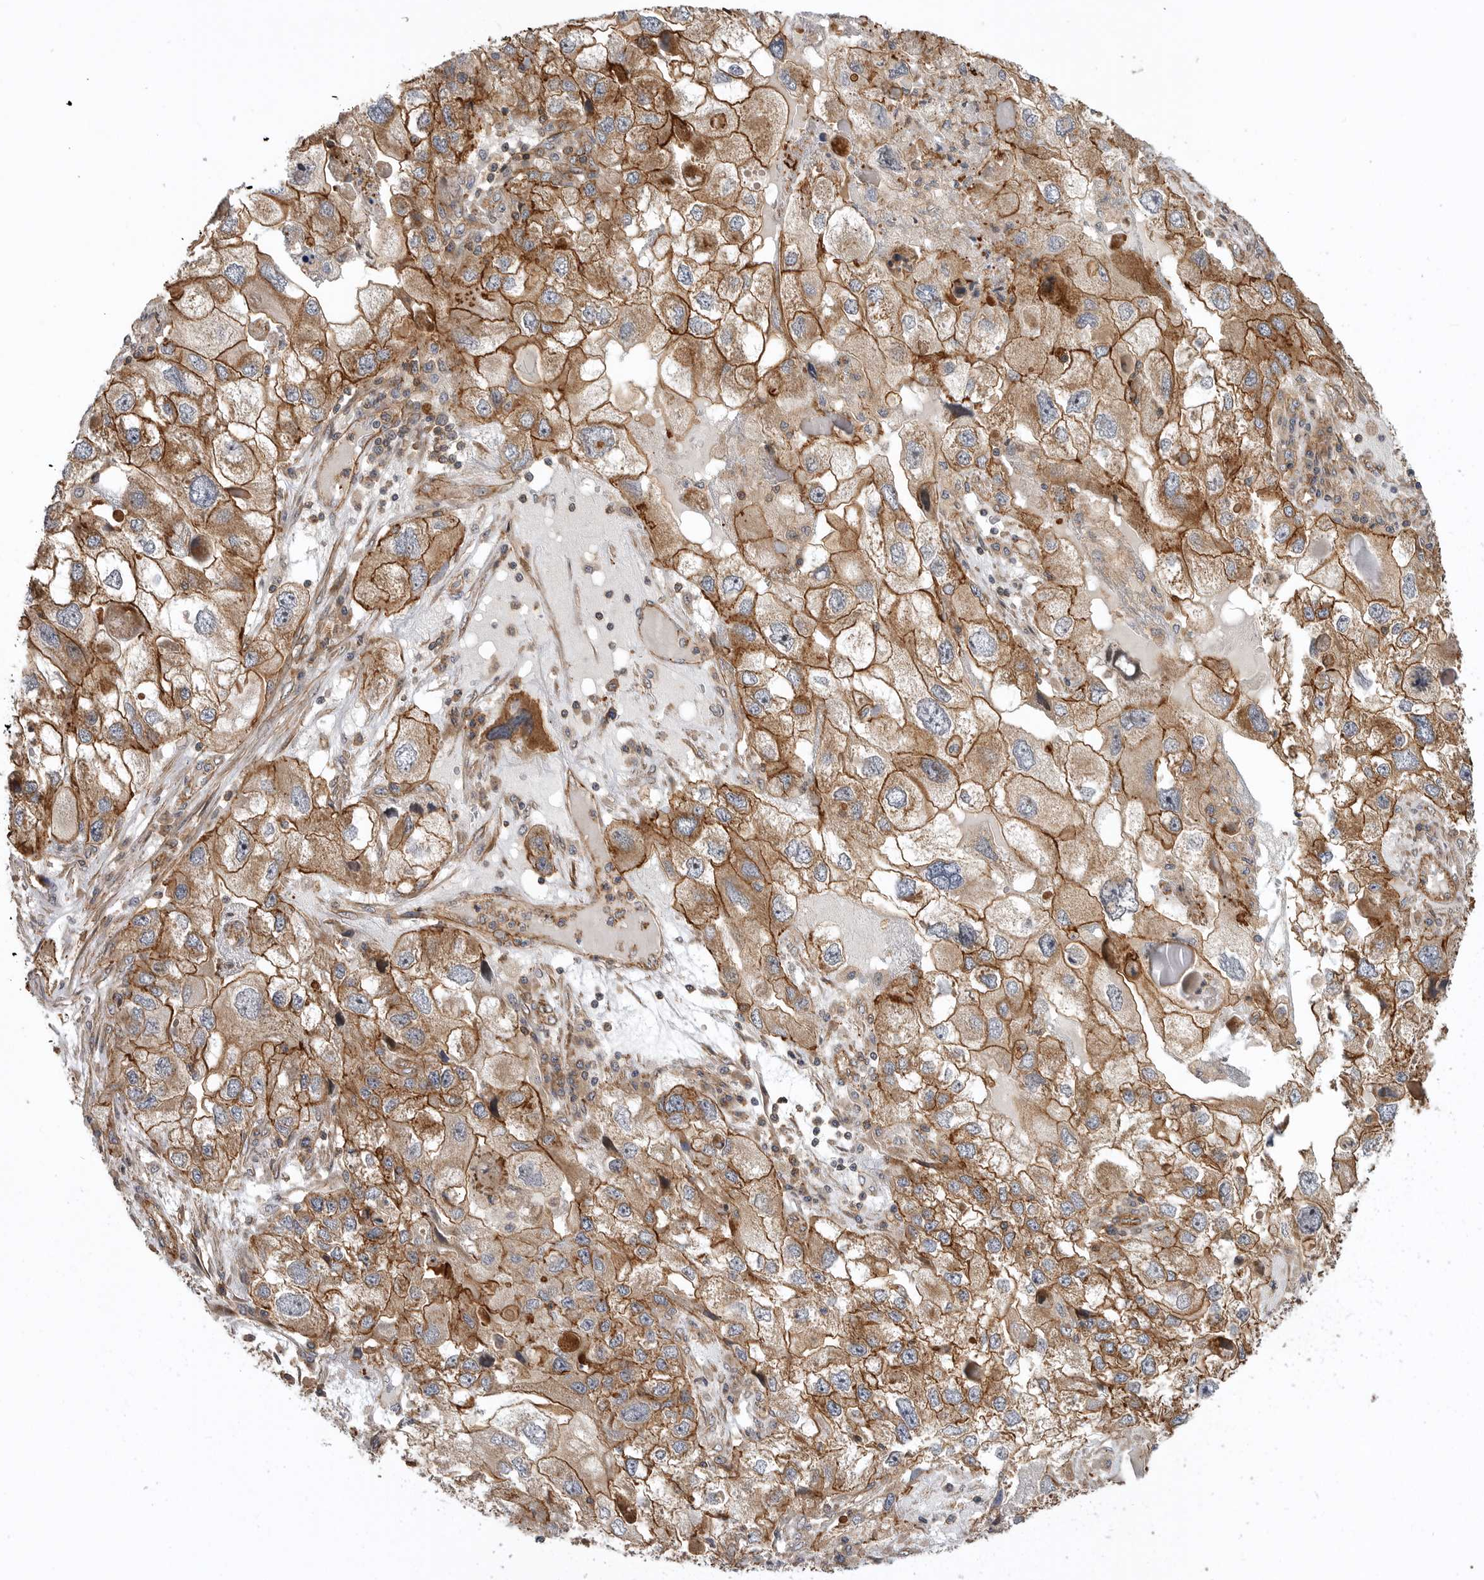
{"staining": {"intensity": "strong", "quantity": ">75%", "location": "cytoplasmic/membranous"}, "tissue": "endometrial cancer", "cell_type": "Tumor cells", "image_type": "cancer", "snomed": [{"axis": "morphology", "description": "Adenocarcinoma, NOS"}, {"axis": "topography", "description": "Endometrium"}], "caption": "Strong cytoplasmic/membranous expression for a protein is identified in about >75% of tumor cells of adenocarcinoma (endometrial) using IHC.", "gene": "GPATCH2", "patient": {"sex": "female", "age": 49}}